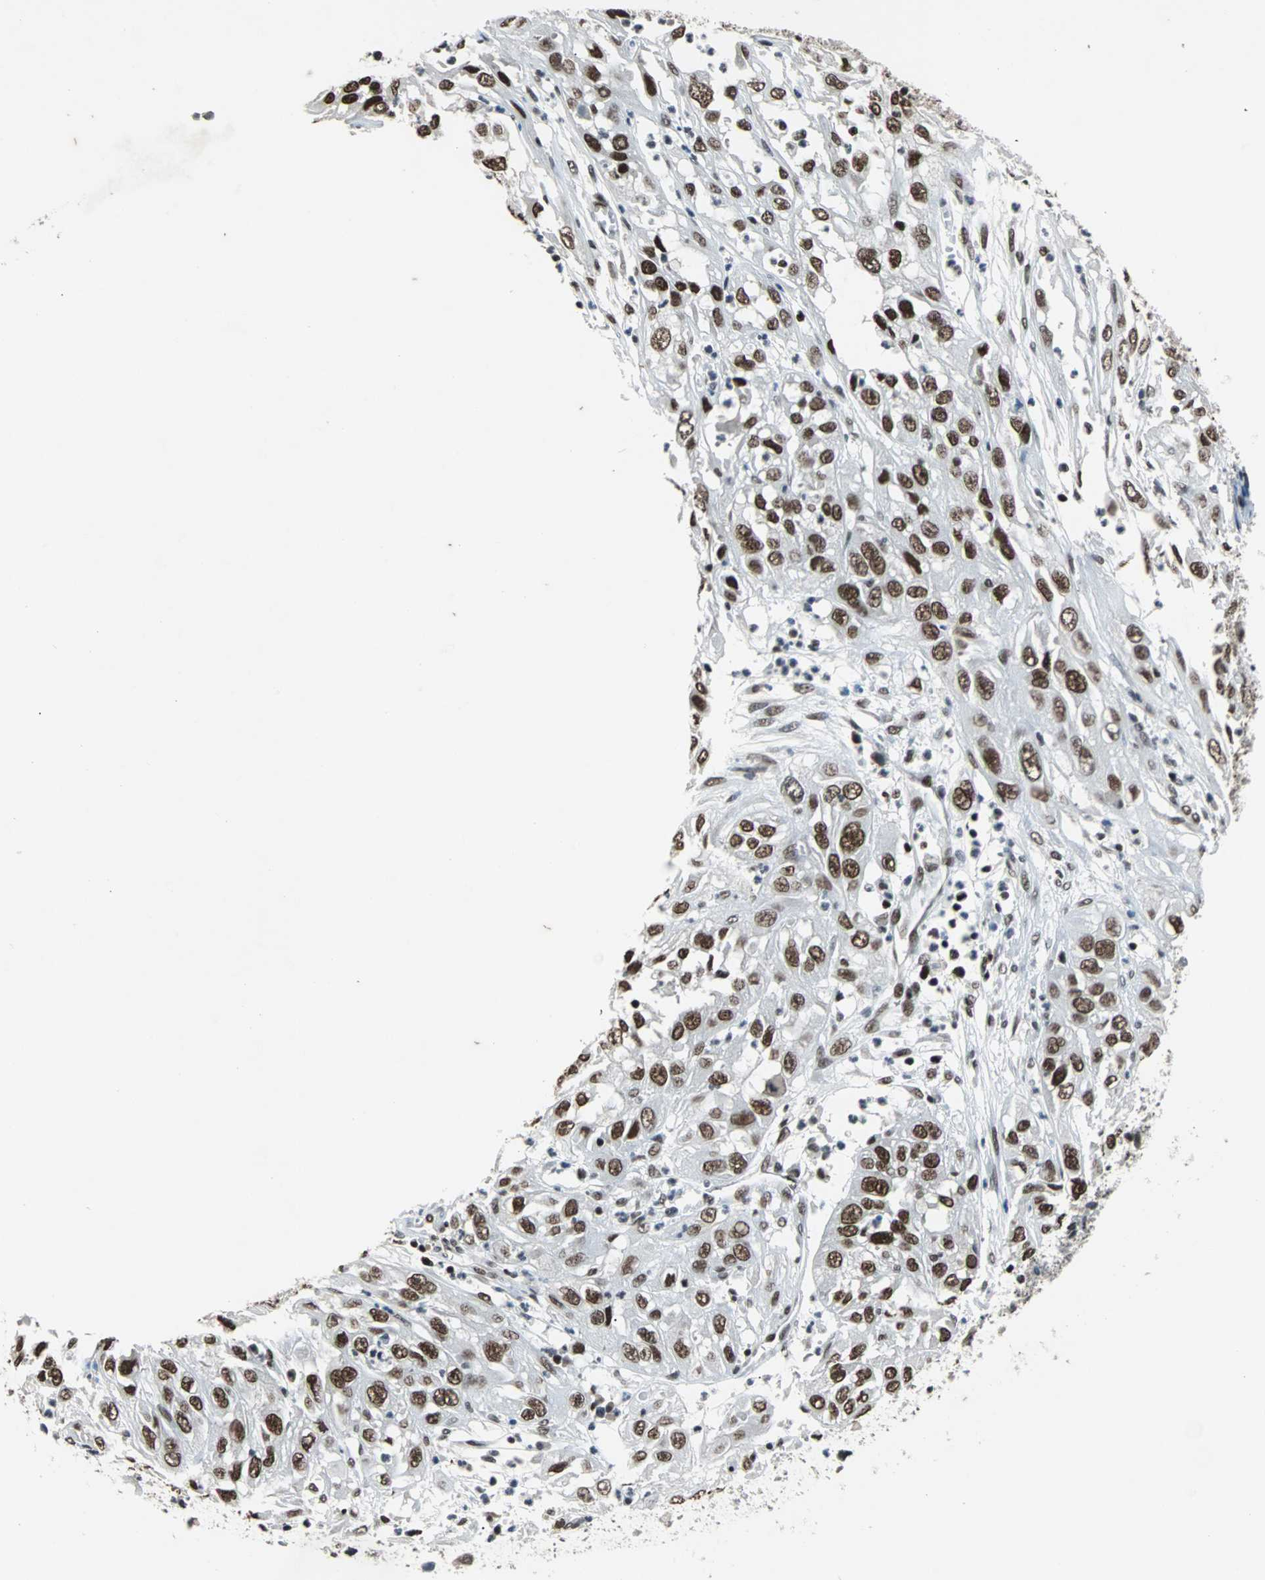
{"staining": {"intensity": "strong", "quantity": ">75%", "location": "nuclear"}, "tissue": "cervical cancer", "cell_type": "Tumor cells", "image_type": "cancer", "snomed": [{"axis": "morphology", "description": "Squamous cell carcinoma, NOS"}, {"axis": "topography", "description": "Cervix"}], "caption": "IHC (DAB) staining of cervical squamous cell carcinoma demonstrates strong nuclear protein positivity in approximately >75% of tumor cells.", "gene": "GATAD2A", "patient": {"sex": "female", "age": 32}}